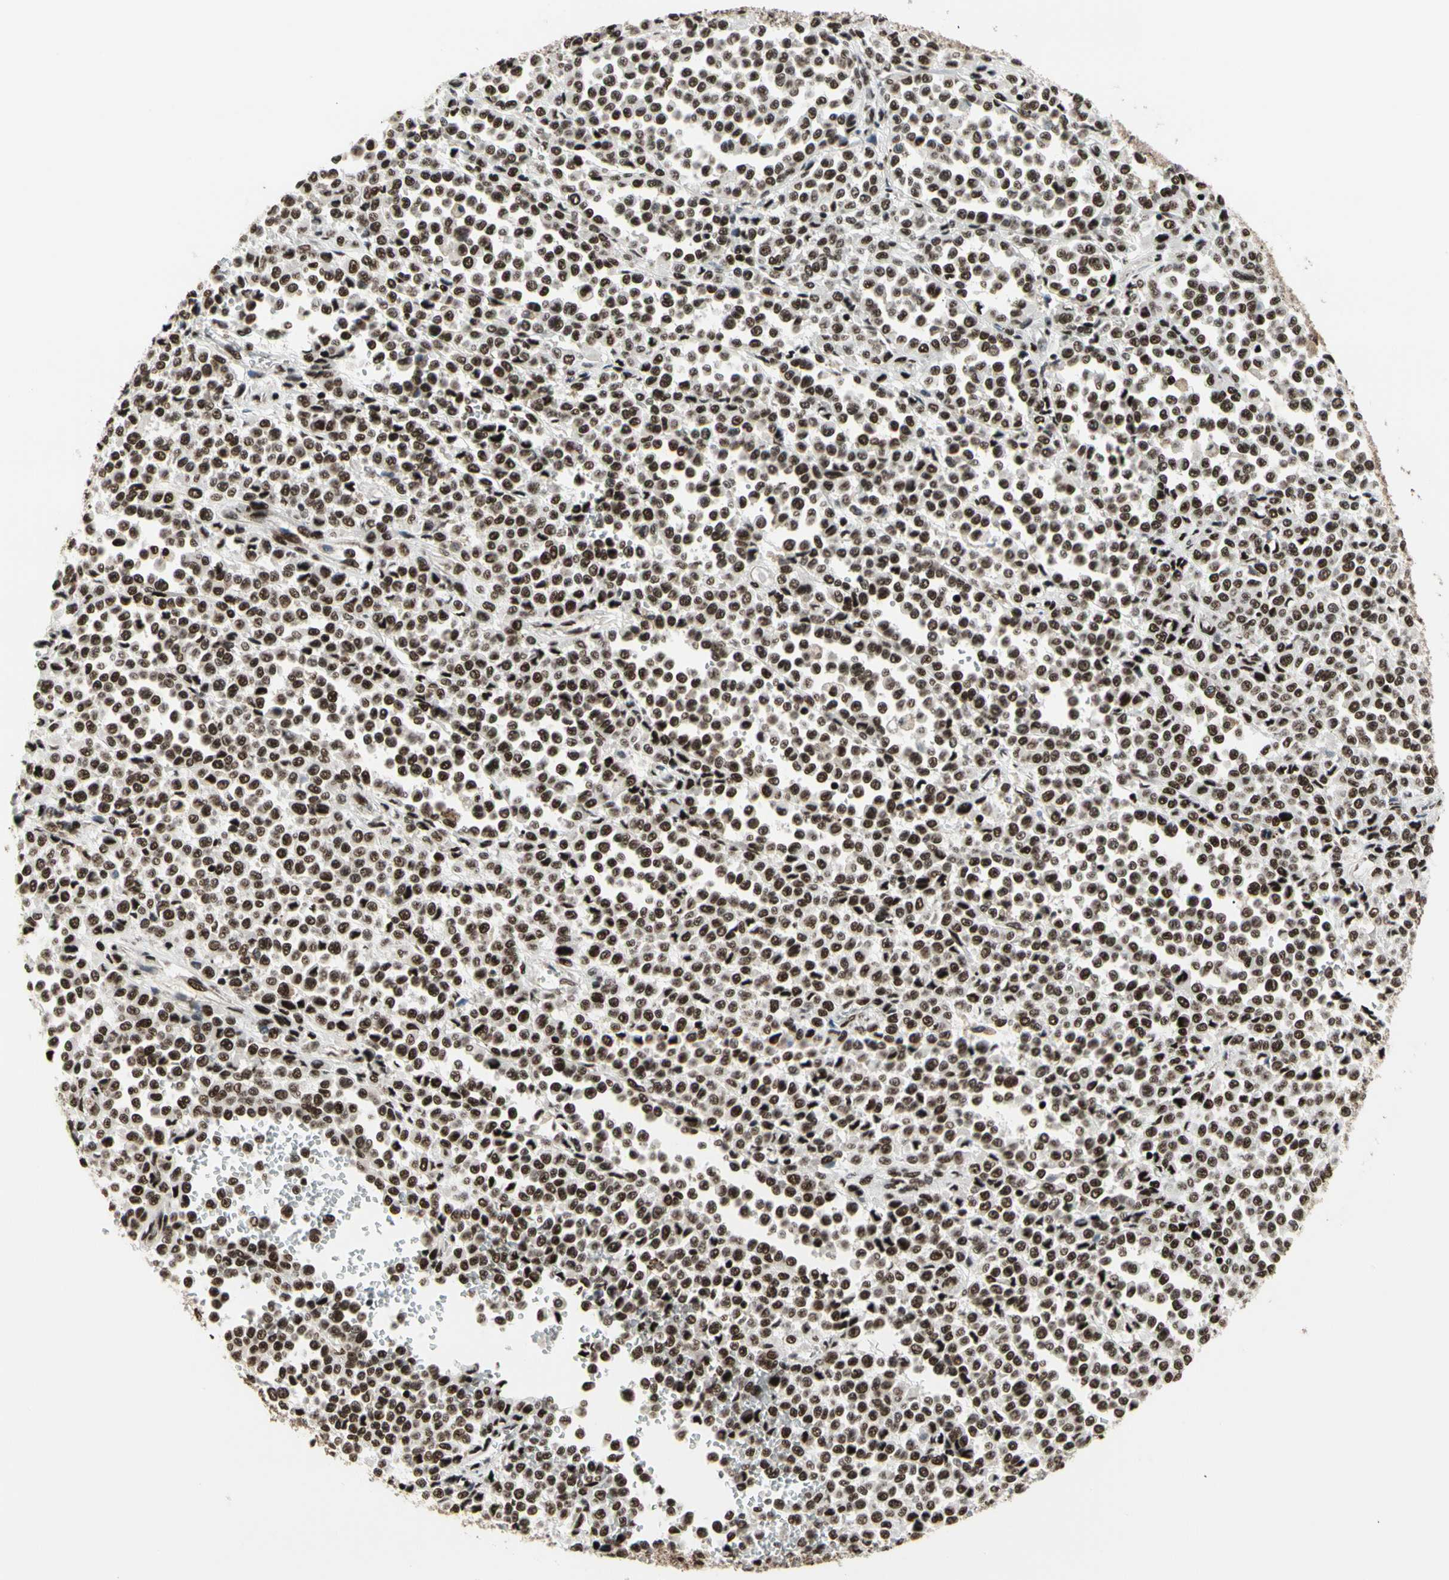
{"staining": {"intensity": "strong", "quantity": ">75%", "location": "nuclear"}, "tissue": "melanoma", "cell_type": "Tumor cells", "image_type": "cancer", "snomed": [{"axis": "morphology", "description": "Malignant melanoma, Metastatic site"}, {"axis": "topography", "description": "Pancreas"}], "caption": "Protein staining of malignant melanoma (metastatic site) tissue shows strong nuclear expression in approximately >75% of tumor cells. The staining was performed using DAB (3,3'-diaminobenzidine) to visualize the protein expression in brown, while the nuclei were stained in blue with hematoxylin (Magnification: 20x).", "gene": "SRSF11", "patient": {"sex": "female", "age": 30}}